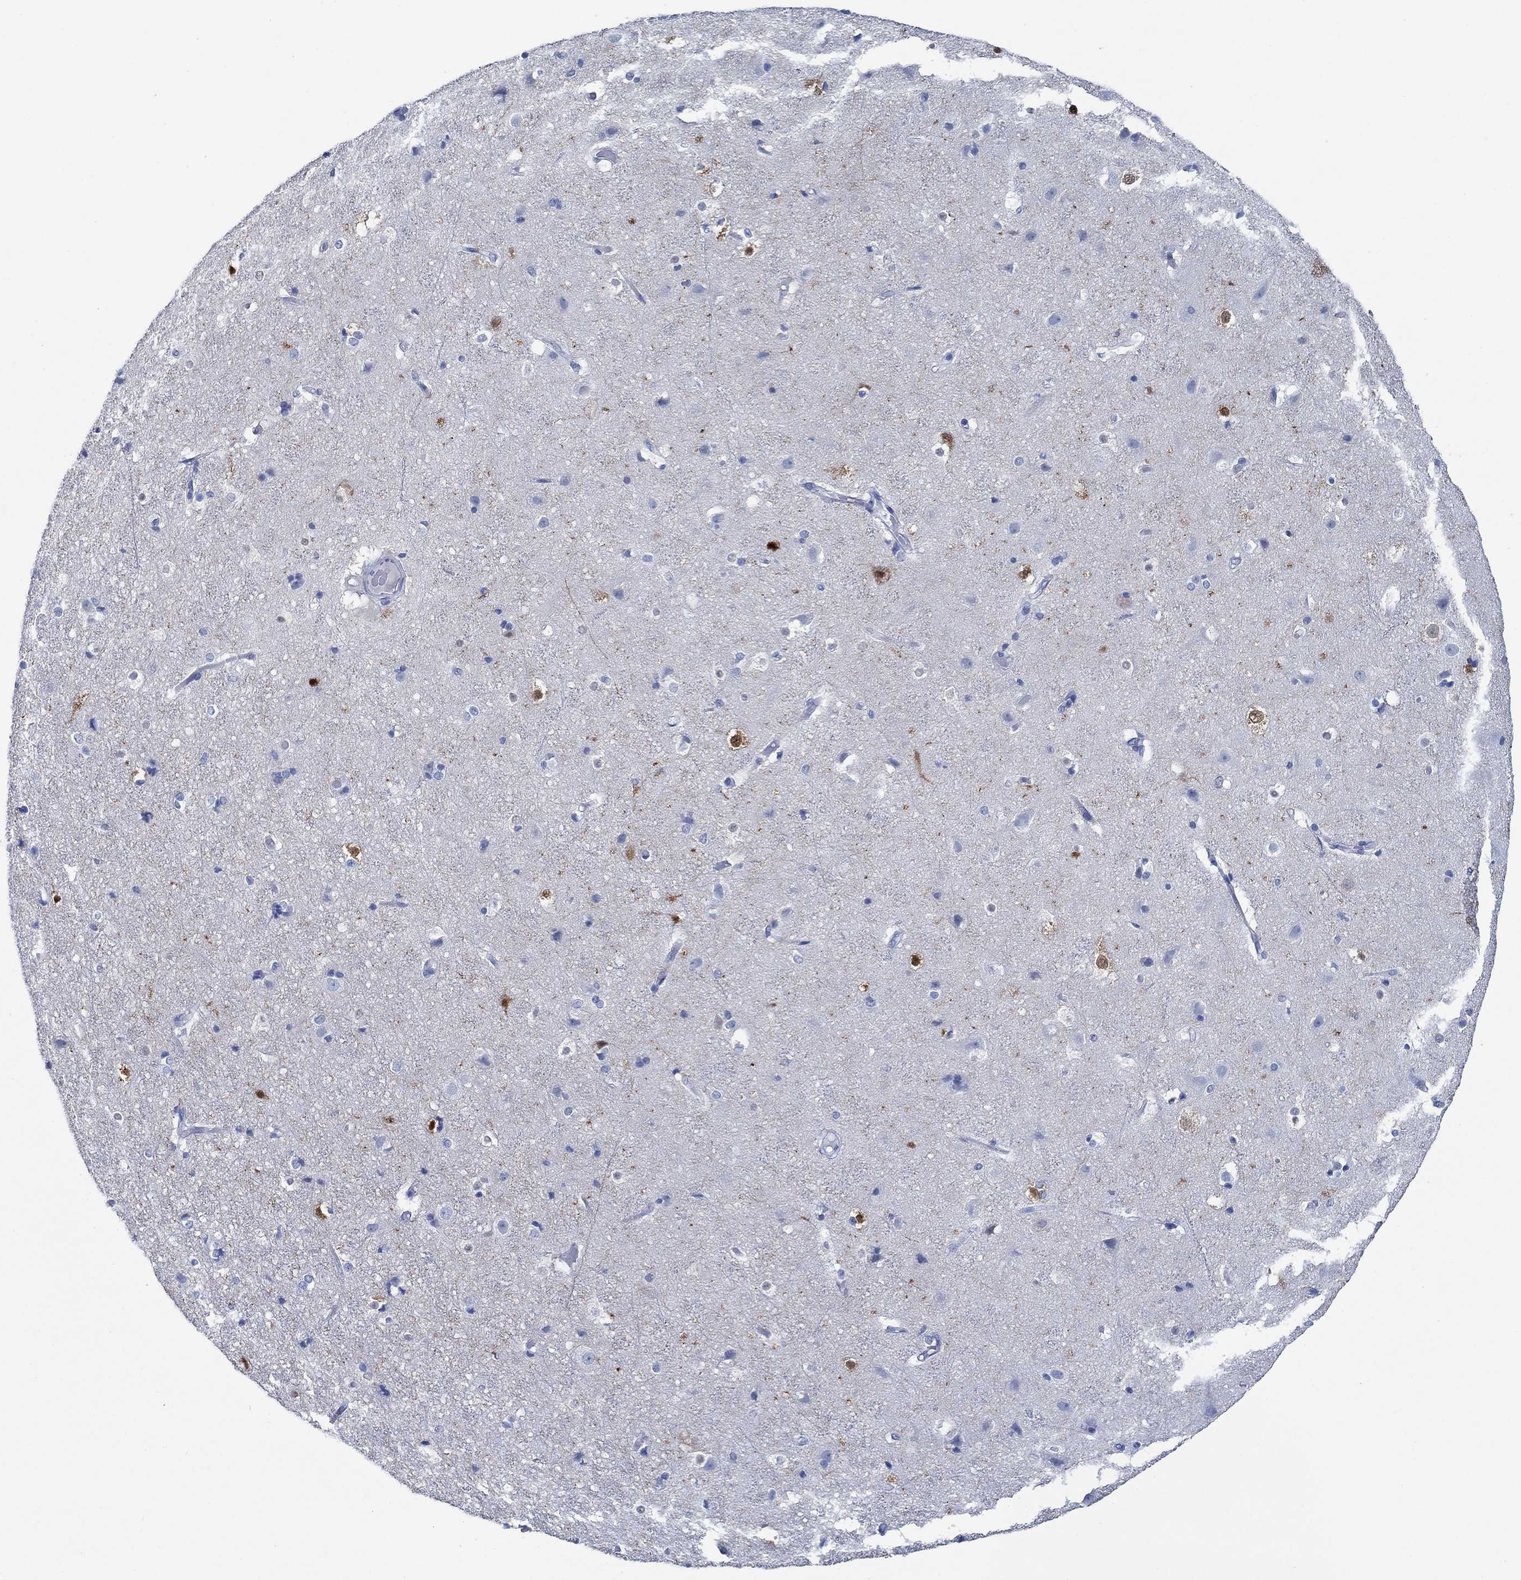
{"staining": {"intensity": "negative", "quantity": "none", "location": "none"}, "tissue": "cerebral cortex", "cell_type": "Endothelial cells", "image_type": "normal", "snomed": [{"axis": "morphology", "description": "Normal tissue, NOS"}, {"axis": "topography", "description": "Cerebral cortex"}], "caption": "High power microscopy image of an IHC micrograph of normal cerebral cortex, revealing no significant staining in endothelial cells. (IHC, brightfield microscopy, high magnification).", "gene": "ZNF671", "patient": {"sex": "female", "age": 52}}